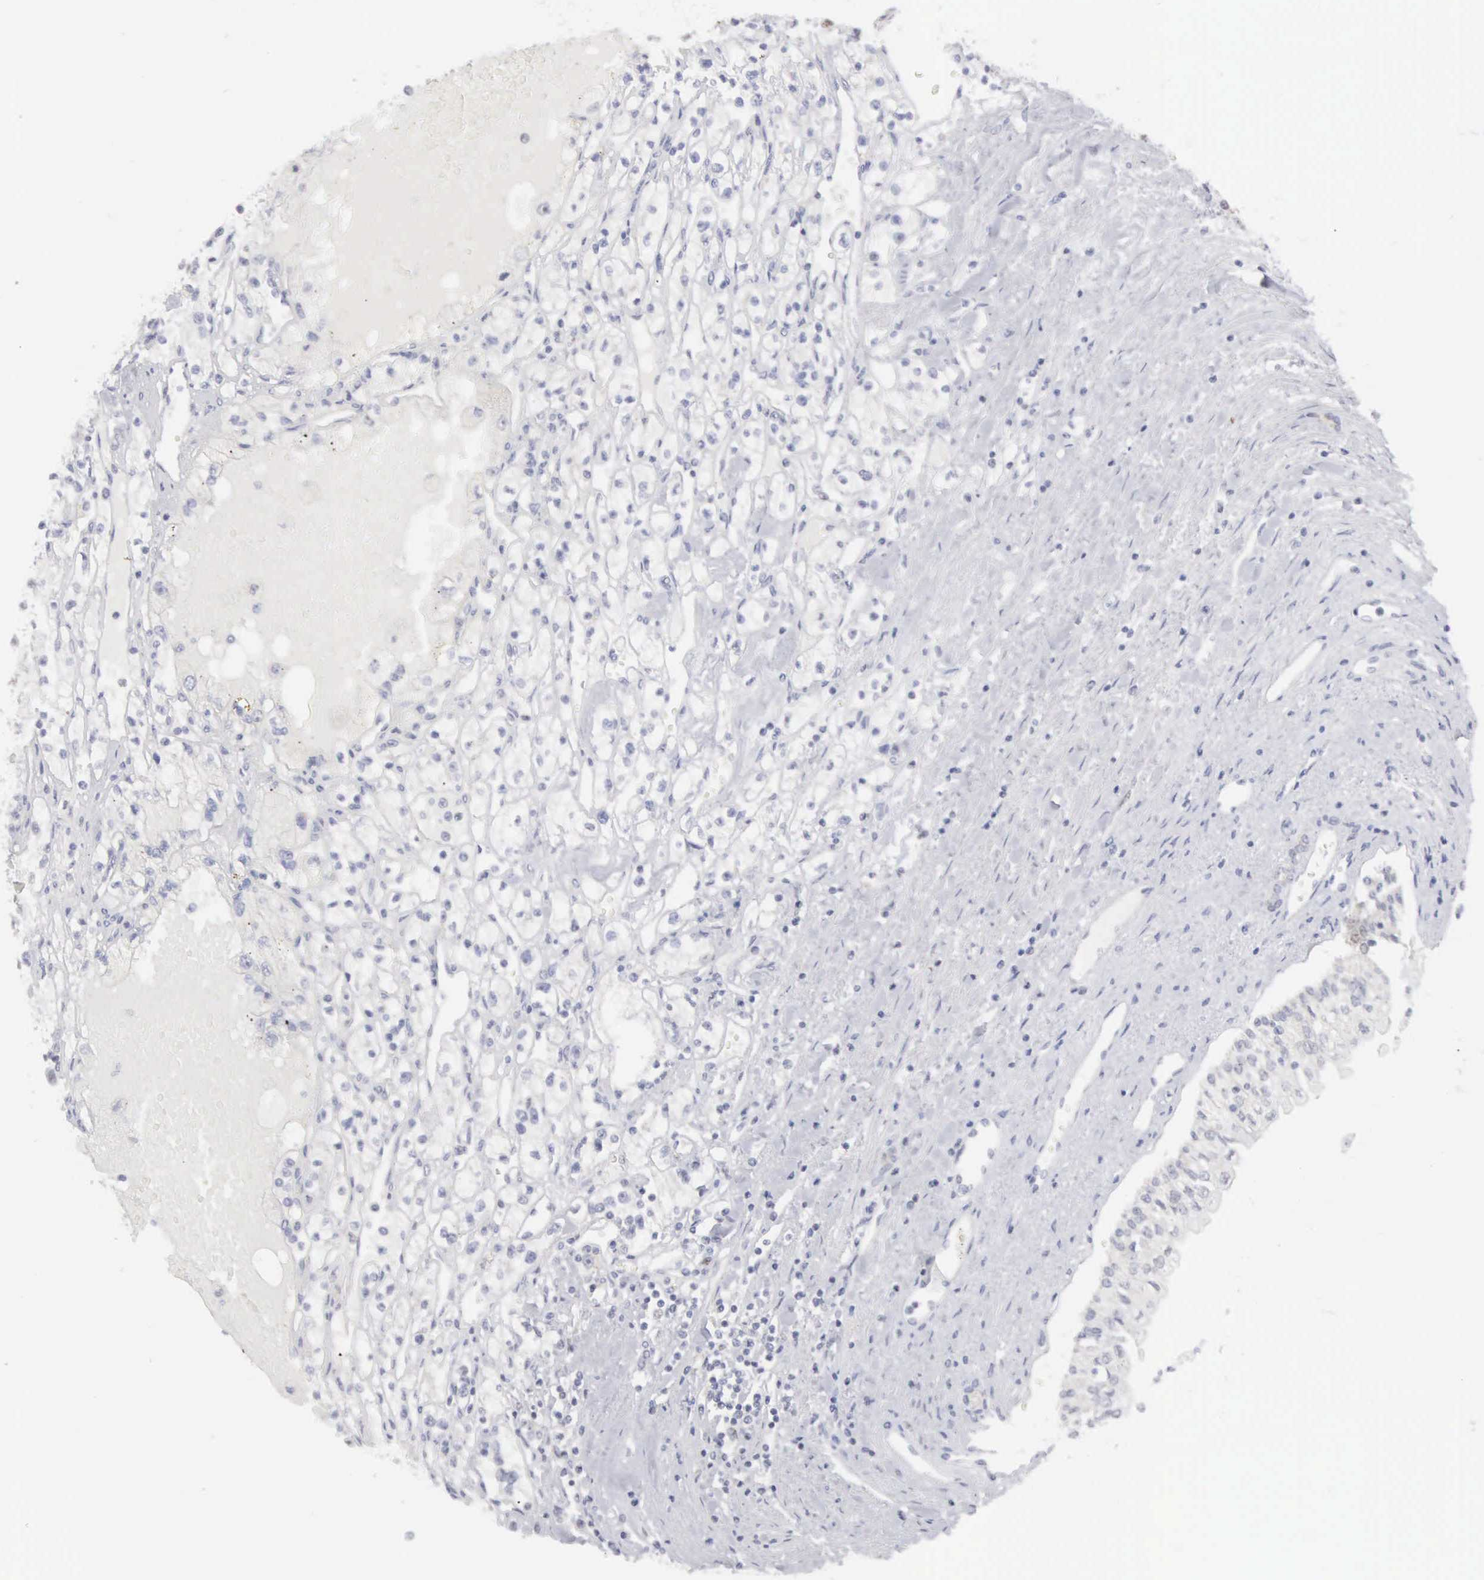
{"staining": {"intensity": "negative", "quantity": "none", "location": "none"}, "tissue": "renal cancer", "cell_type": "Tumor cells", "image_type": "cancer", "snomed": [{"axis": "morphology", "description": "Adenocarcinoma, NOS"}, {"axis": "topography", "description": "Kidney"}], "caption": "The photomicrograph demonstrates no significant staining in tumor cells of renal cancer (adenocarcinoma). Brightfield microscopy of IHC stained with DAB (3,3'-diaminobenzidine) (brown) and hematoxylin (blue), captured at high magnification.", "gene": "MNAT1", "patient": {"sex": "male", "age": 56}}